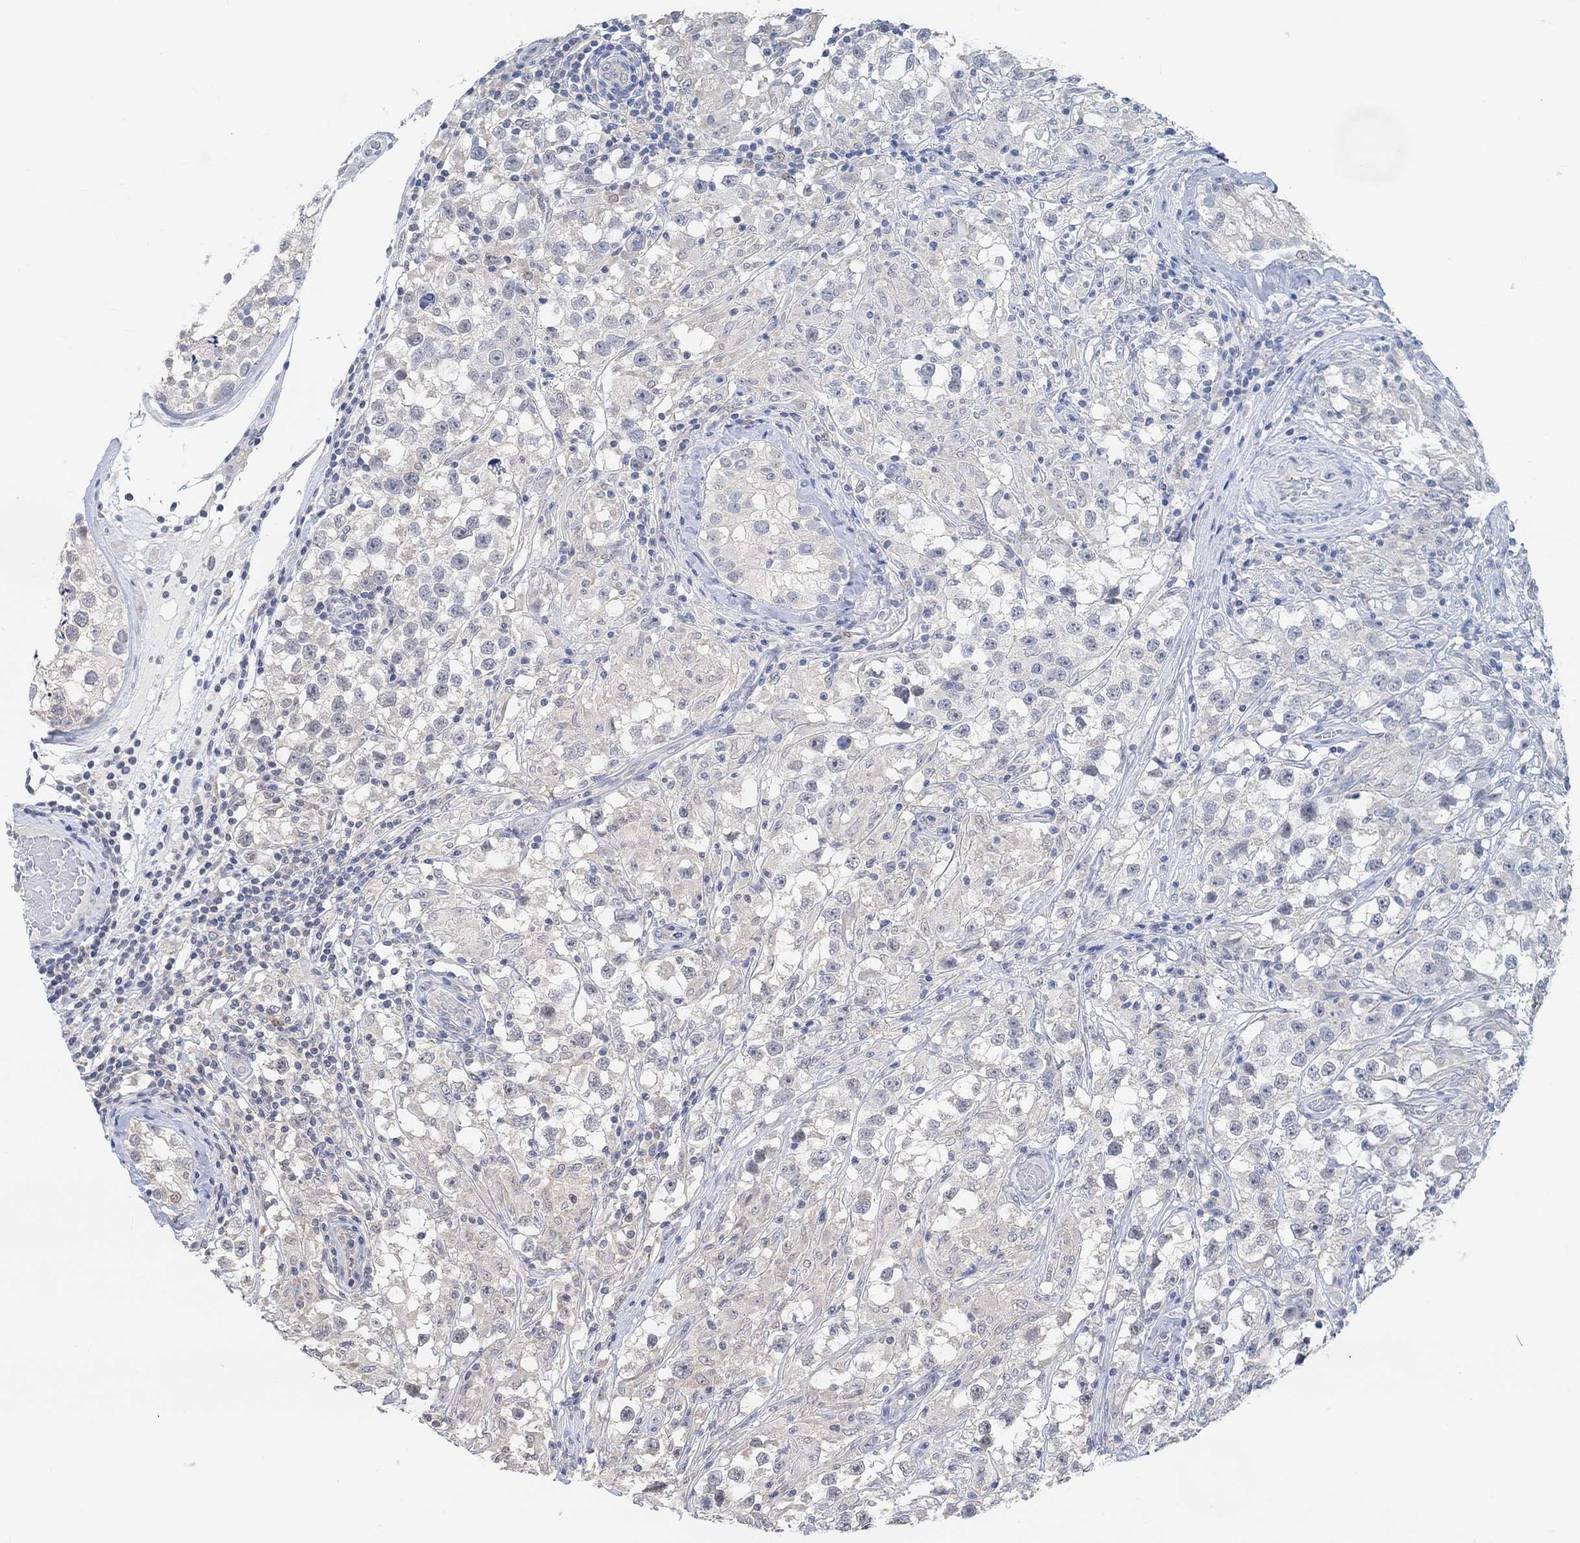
{"staining": {"intensity": "negative", "quantity": "none", "location": "none"}, "tissue": "testis cancer", "cell_type": "Tumor cells", "image_type": "cancer", "snomed": [{"axis": "morphology", "description": "Seminoma, NOS"}, {"axis": "topography", "description": "Testis"}], "caption": "IHC image of neoplastic tissue: testis seminoma stained with DAB (3,3'-diaminobenzidine) demonstrates no significant protein staining in tumor cells. Nuclei are stained in blue.", "gene": "MUC1", "patient": {"sex": "male", "age": 46}}